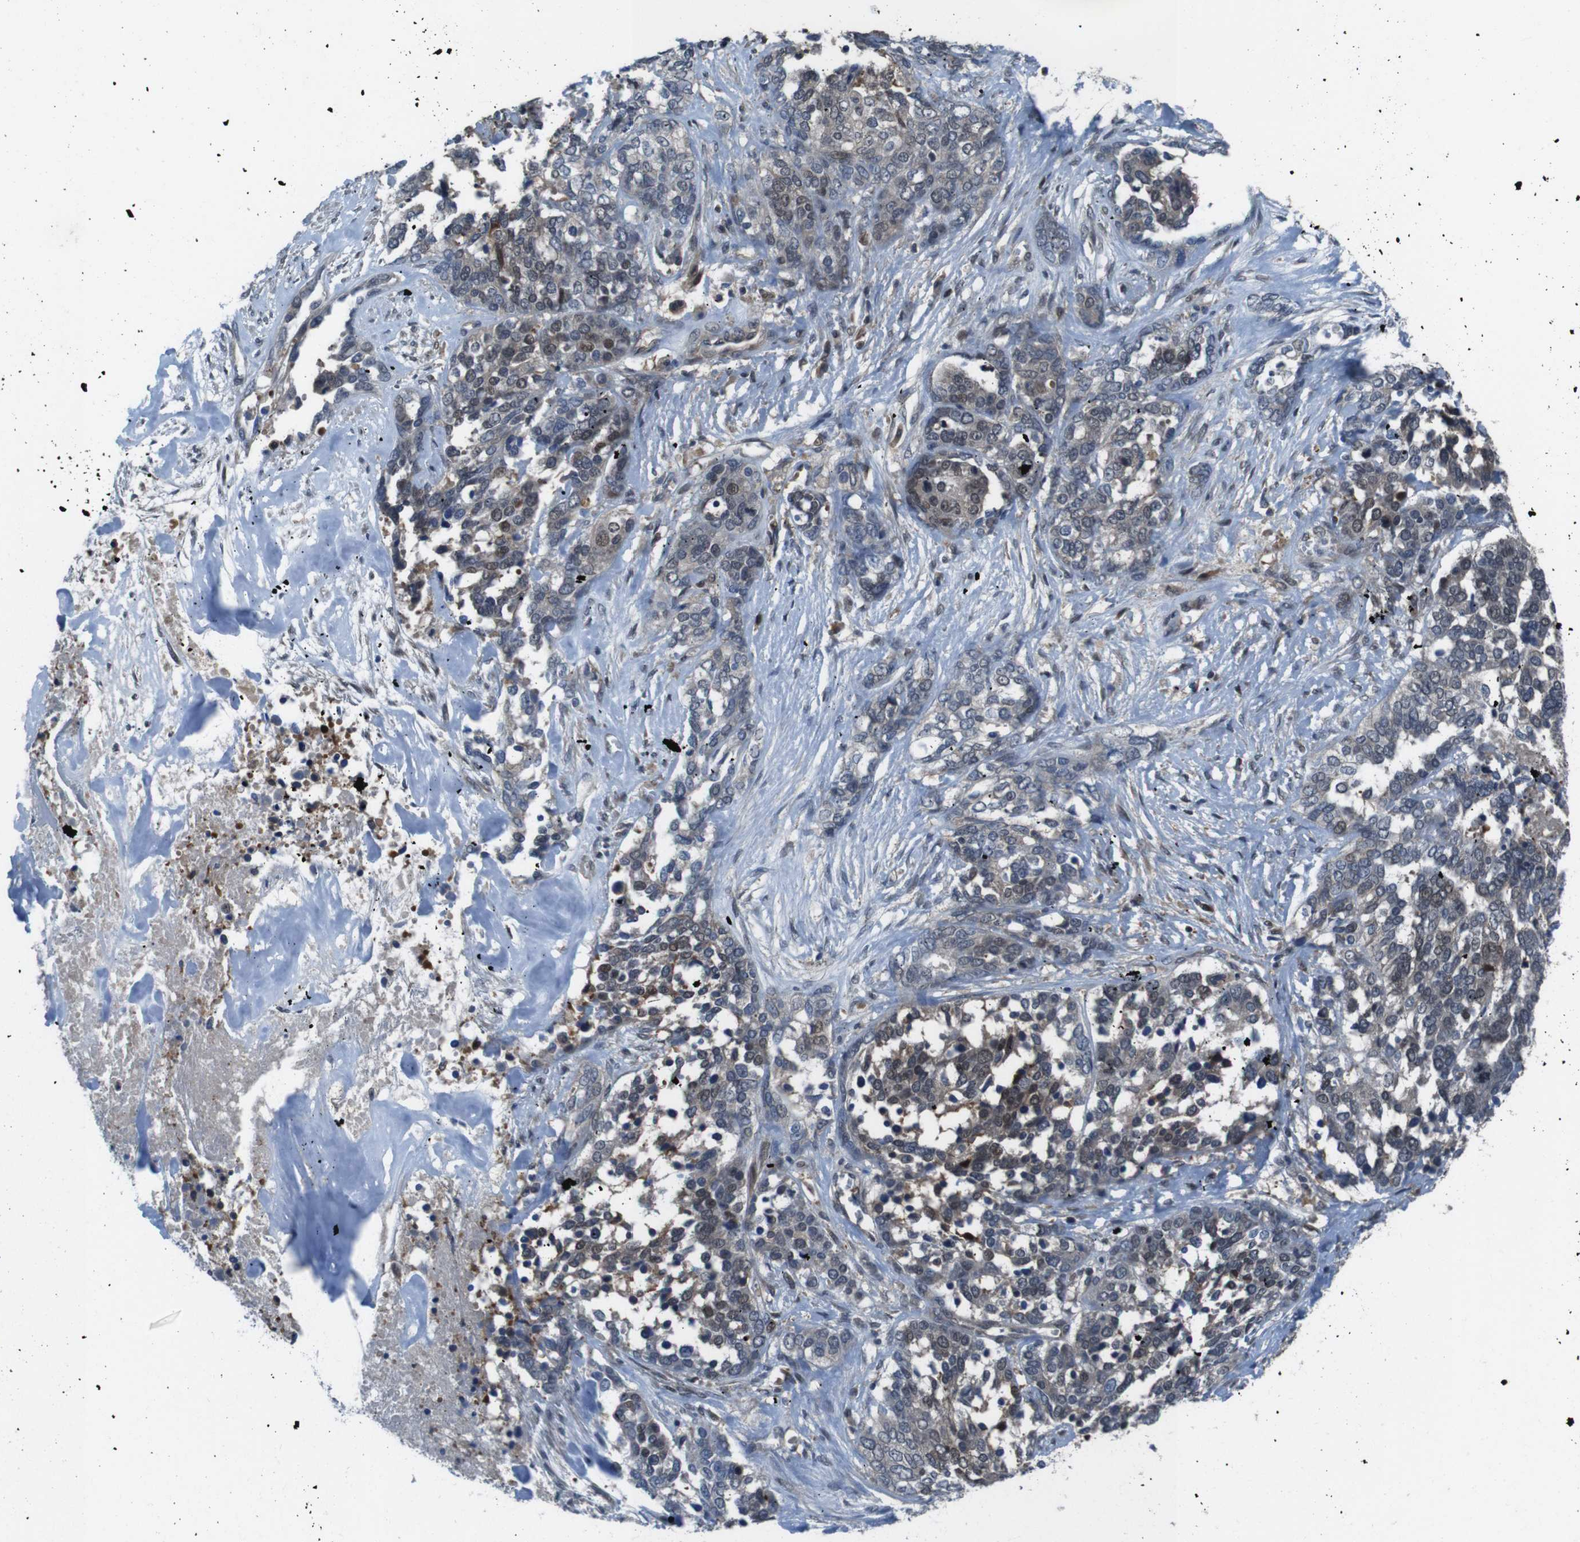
{"staining": {"intensity": "moderate", "quantity": "25%-75%", "location": "cytoplasmic/membranous,nuclear"}, "tissue": "ovarian cancer", "cell_type": "Tumor cells", "image_type": "cancer", "snomed": [{"axis": "morphology", "description": "Cystadenocarcinoma, serous, NOS"}, {"axis": "topography", "description": "Ovary"}], "caption": "Immunohistochemistry of ovarian serous cystadenocarcinoma demonstrates medium levels of moderate cytoplasmic/membranous and nuclear expression in about 25%-75% of tumor cells.", "gene": "LRP5", "patient": {"sex": "female", "age": 44}}